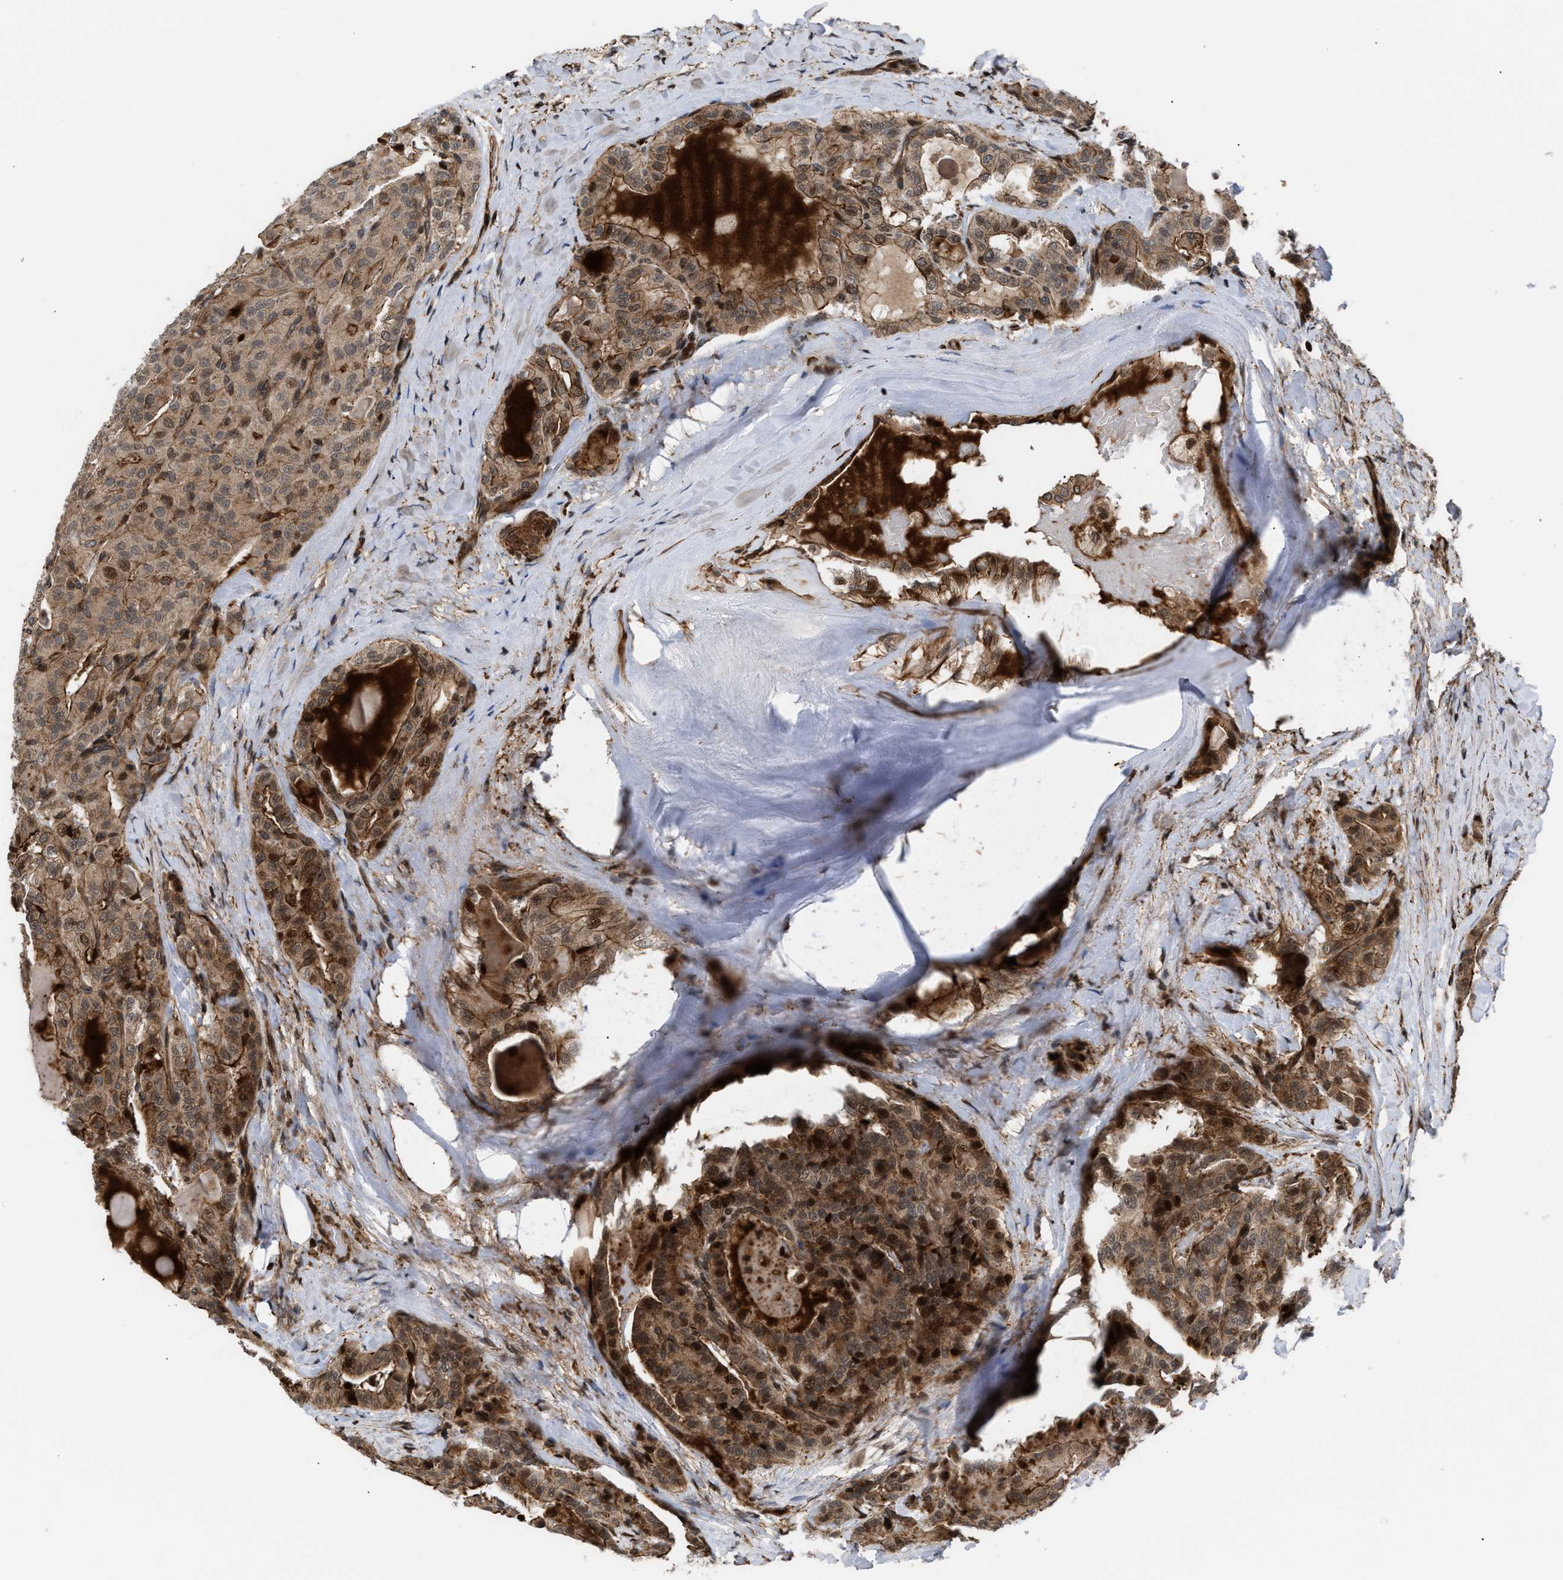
{"staining": {"intensity": "moderate", "quantity": ">75%", "location": "cytoplasmic/membranous,nuclear"}, "tissue": "thyroid cancer", "cell_type": "Tumor cells", "image_type": "cancer", "snomed": [{"axis": "morphology", "description": "Papillary adenocarcinoma, NOS"}, {"axis": "topography", "description": "Thyroid gland"}], "caption": "Immunohistochemical staining of thyroid cancer (papillary adenocarcinoma) displays medium levels of moderate cytoplasmic/membranous and nuclear protein expression in about >75% of tumor cells.", "gene": "STAU2", "patient": {"sex": "male", "age": 77}}